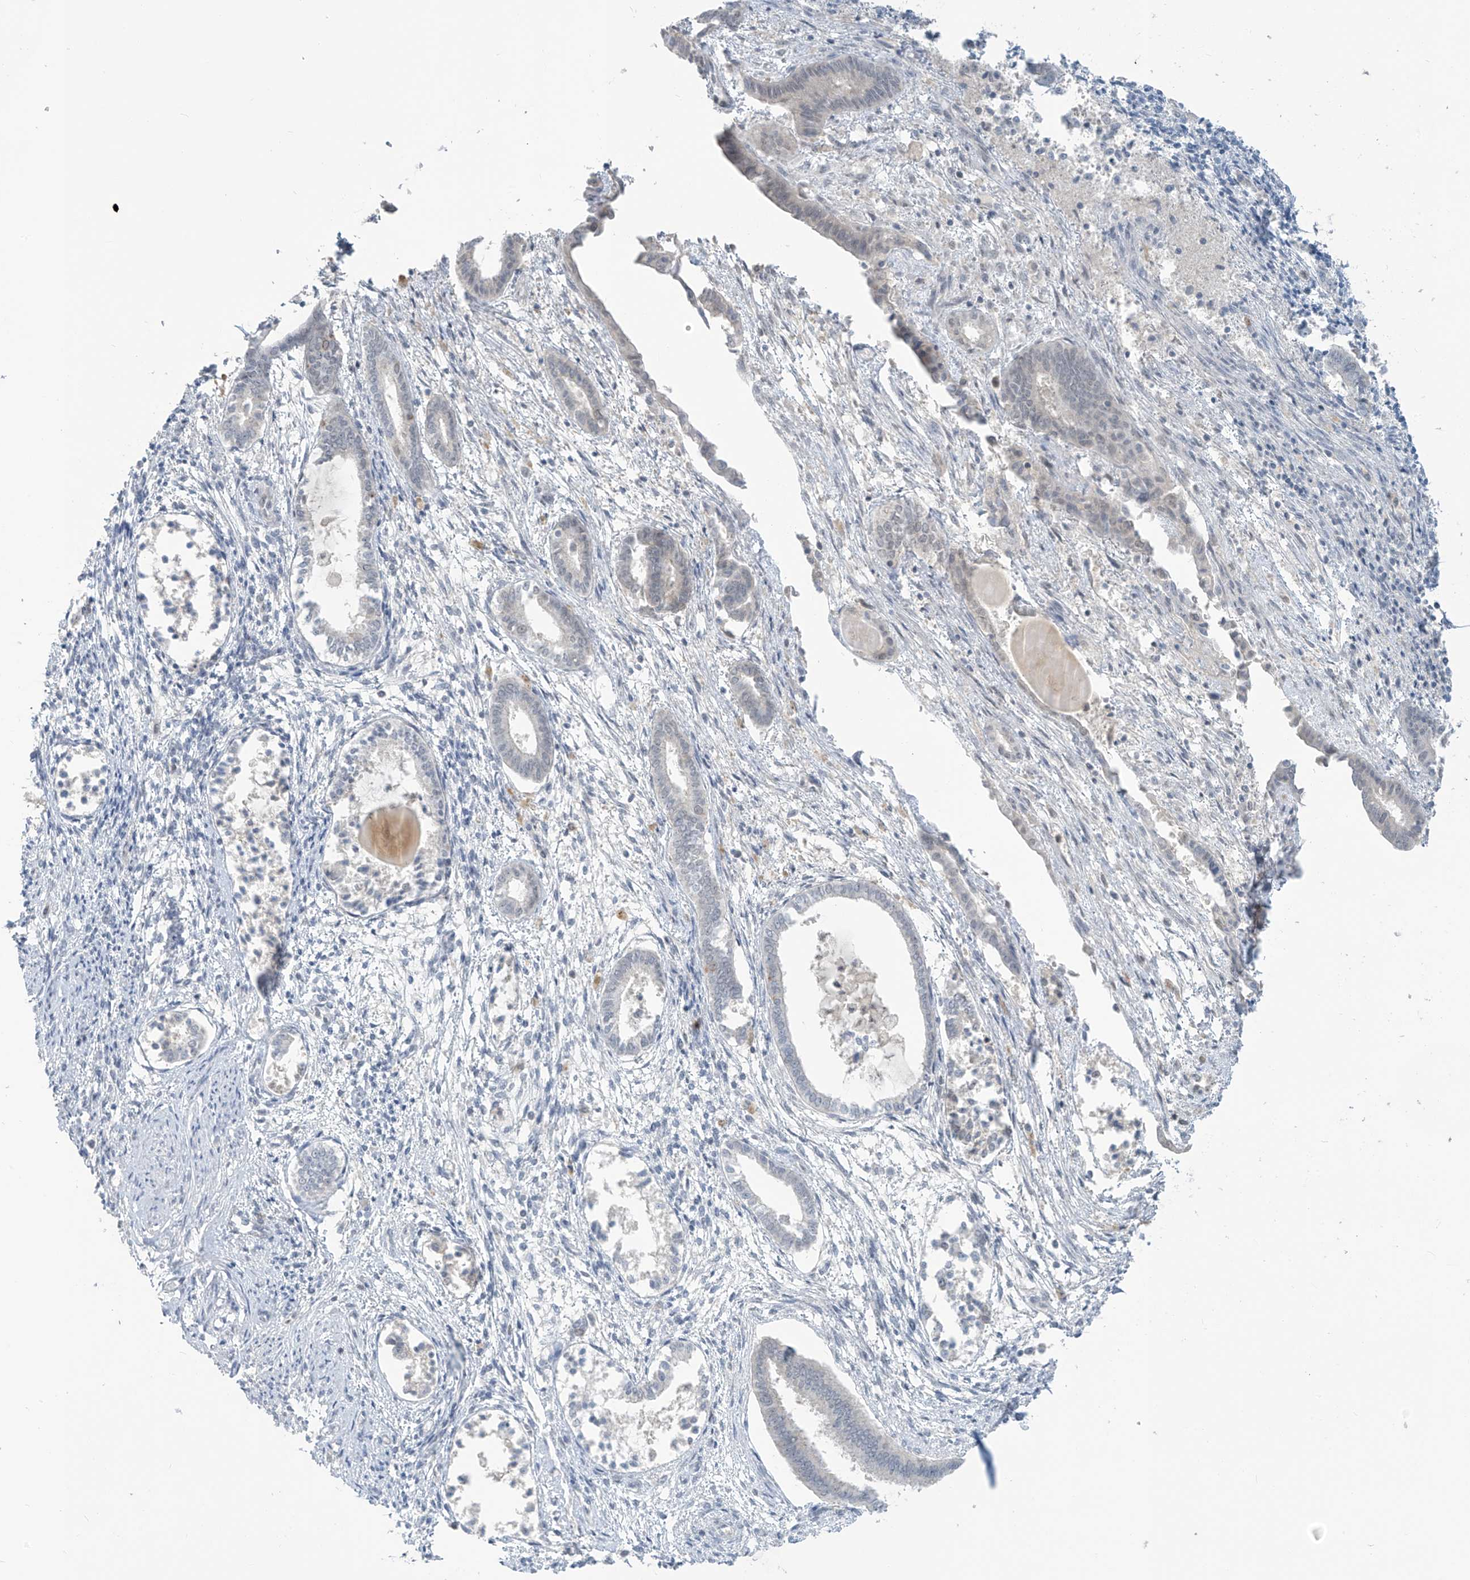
{"staining": {"intensity": "negative", "quantity": "none", "location": "none"}, "tissue": "endometrium", "cell_type": "Cells in endometrial stroma", "image_type": "normal", "snomed": [{"axis": "morphology", "description": "Normal tissue, NOS"}, {"axis": "topography", "description": "Endometrium"}], "caption": "This histopathology image is of unremarkable endometrium stained with immunohistochemistry to label a protein in brown with the nuclei are counter-stained blue. There is no staining in cells in endometrial stroma.", "gene": "METAP1D", "patient": {"sex": "female", "age": 56}}